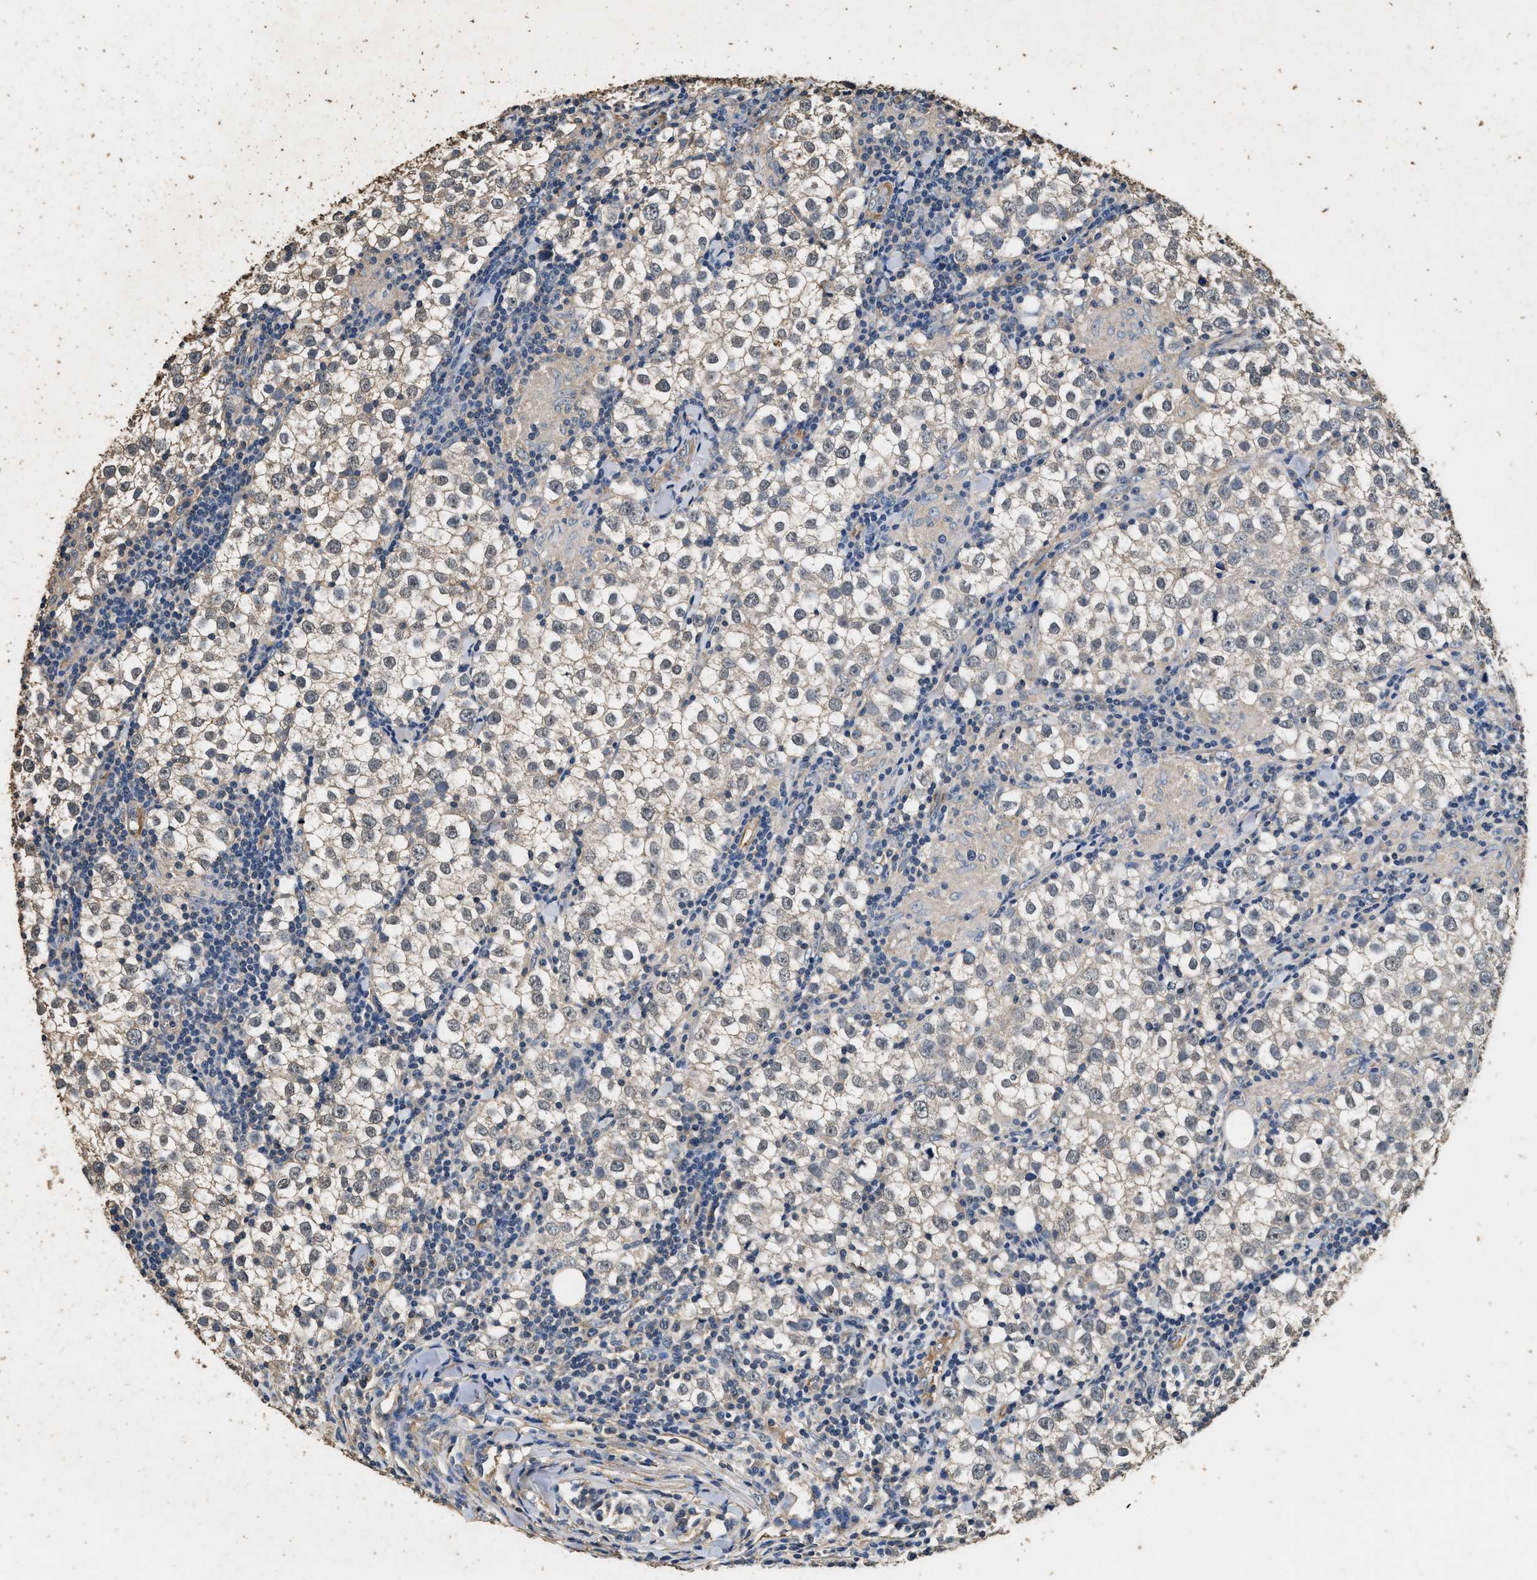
{"staining": {"intensity": "weak", "quantity": "<25%", "location": "cytoplasmic/membranous"}, "tissue": "testis cancer", "cell_type": "Tumor cells", "image_type": "cancer", "snomed": [{"axis": "morphology", "description": "Seminoma, NOS"}, {"axis": "morphology", "description": "Carcinoma, Embryonal, NOS"}, {"axis": "topography", "description": "Testis"}], "caption": "There is no significant expression in tumor cells of testis cancer.", "gene": "MIB1", "patient": {"sex": "male", "age": 36}}